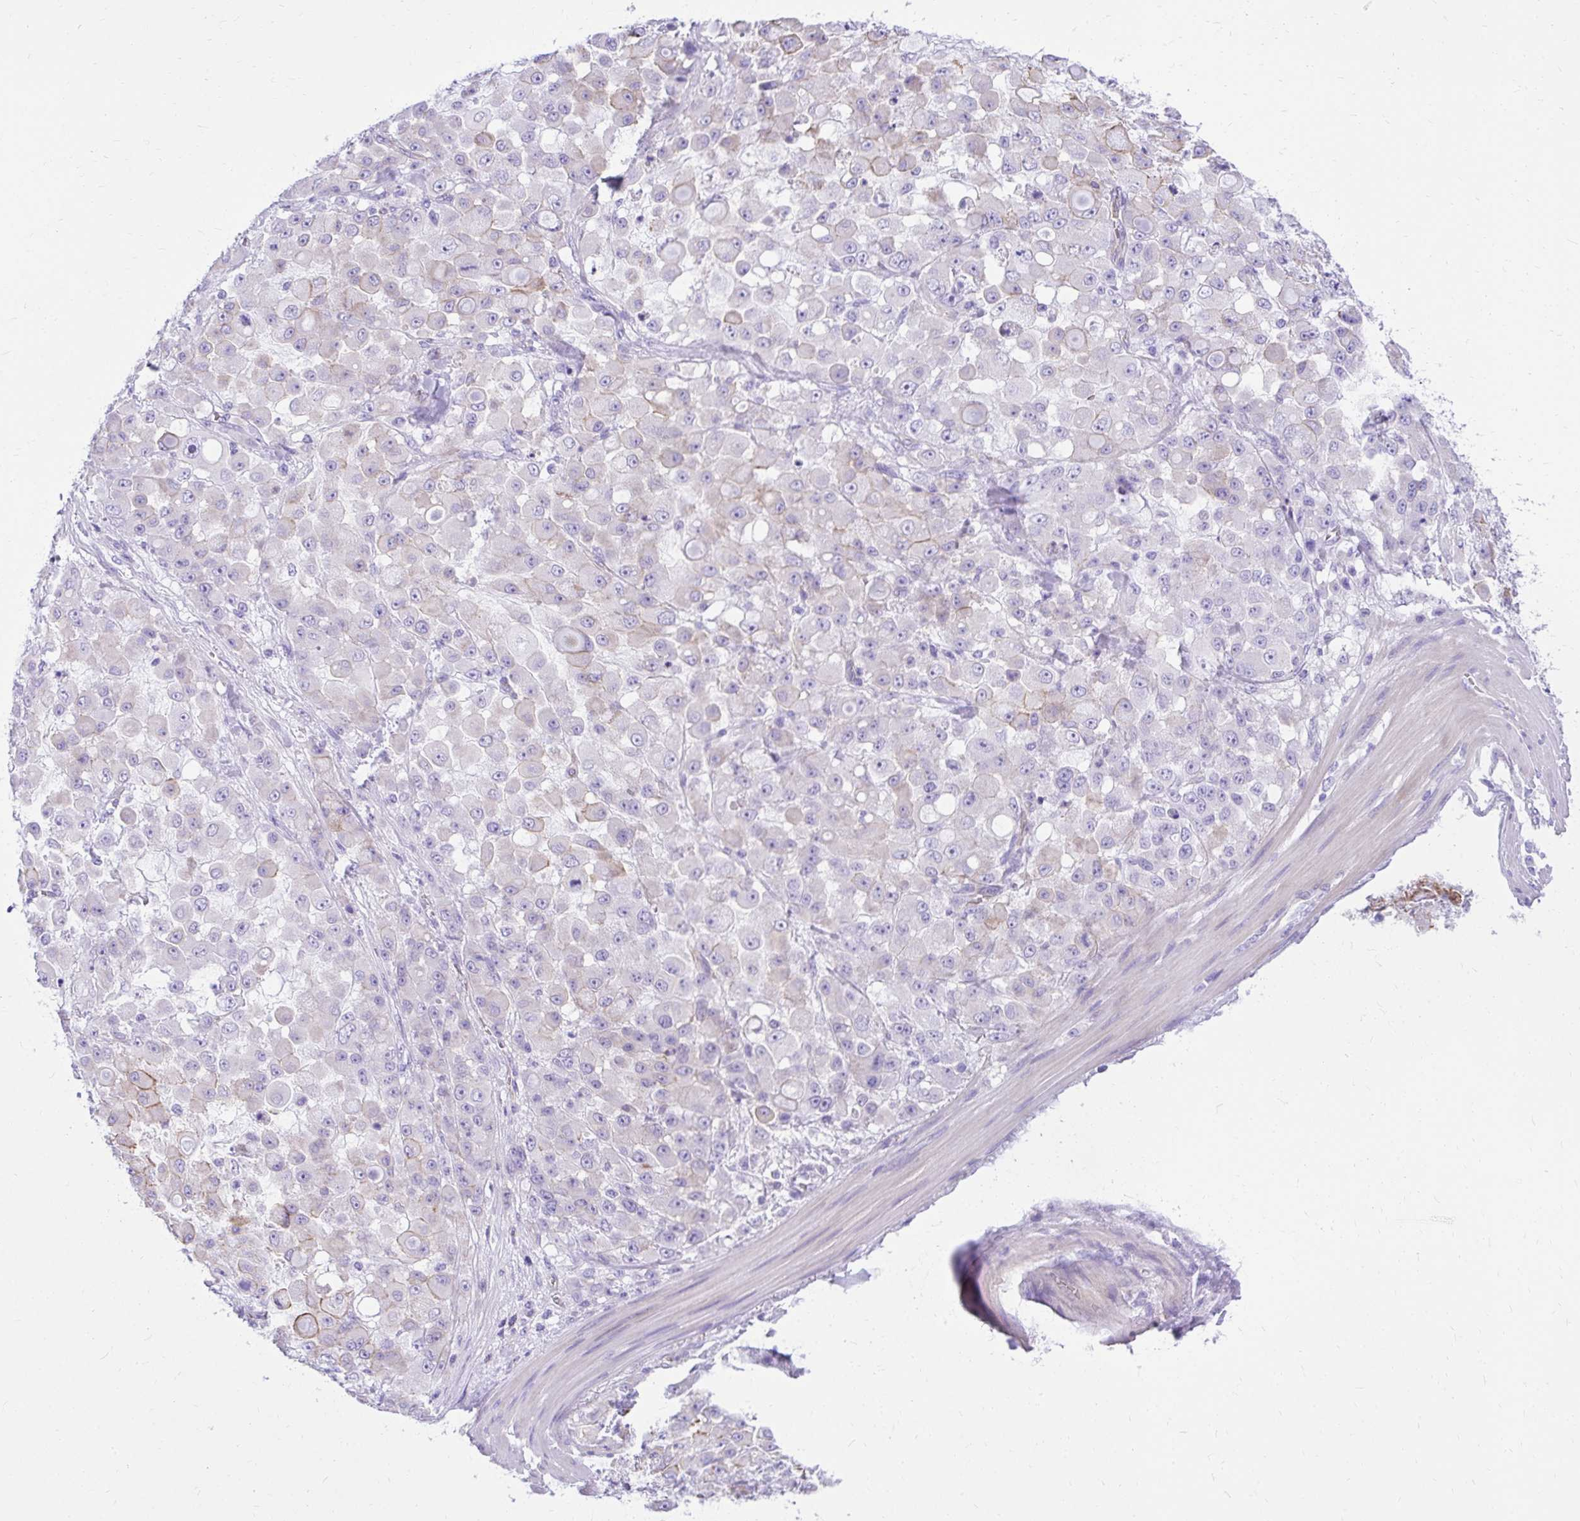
{"staining": {"intensity": "weak", "quantity": "<25%", "location": "cytoplasmic/membranous"}, "tissue": "stomach cancer", "cell_type": "Tumor cells", "image_type": "cancer", "snomed": [{"axis": "morphology", "description": "Adenocarcinoma, NOS"}, {"axis": "topography", "description": "Stomach"}], "caption": "Immunohistochemical staining of adenocarcinoma (stomach) shows no significant staining in tumor cells. (Brightfield microscopy of DAB (3,3'-diaminobenzidine) IHC at high magnification).", "gene": "PELI3", "patient": {"sex": "female", "age": 76}}